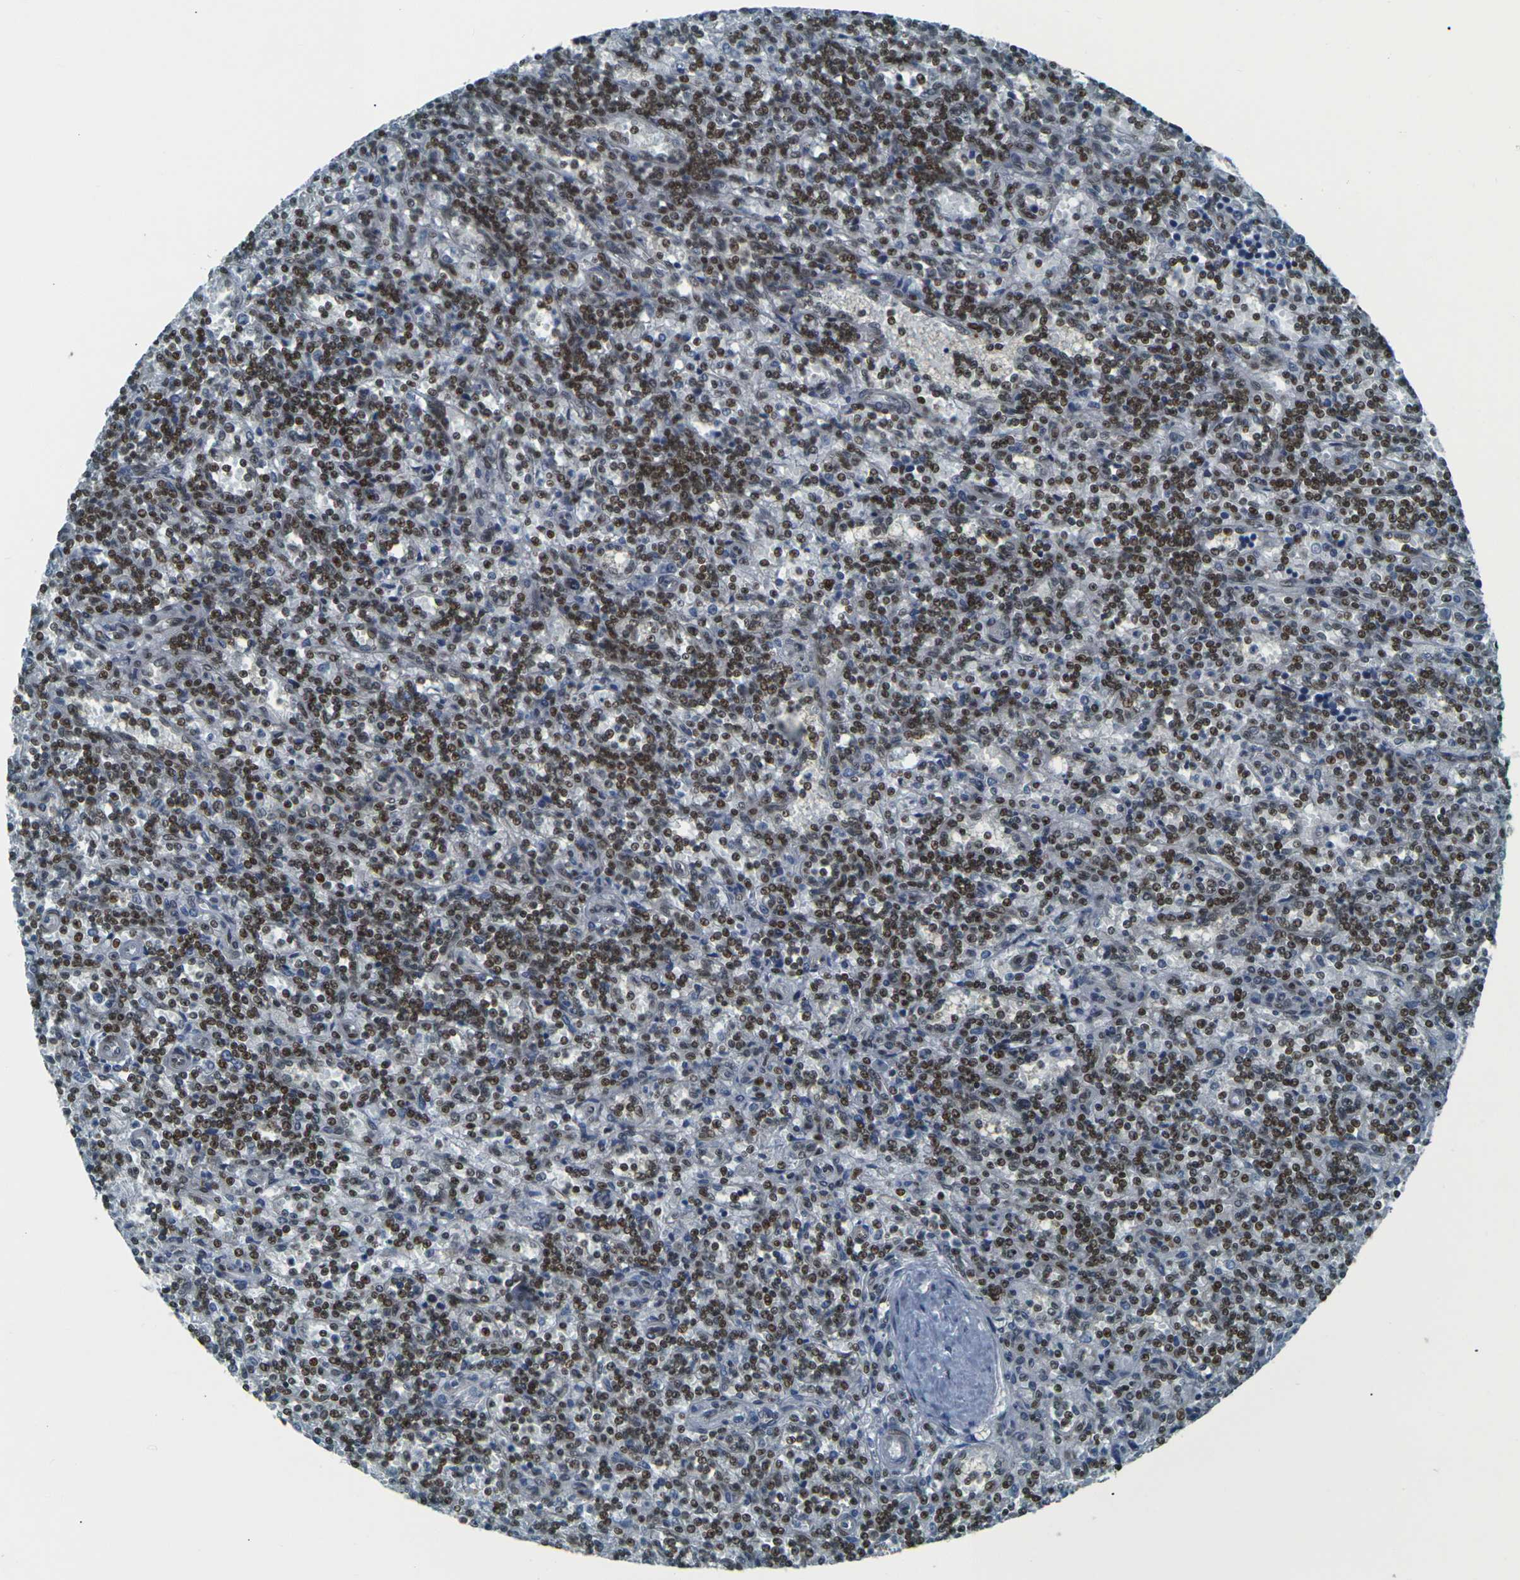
{"staining": {"intensity": "moderate", "quantity": ">75%", "location": "nuclear"}, "tissue": "lymphoma", "cell_type": "Tumor cells", "image_type": "cancer", "snomed": [{"axis": "morphology", "description": "Malignant lymphoma, non-Hodgkin's type, Low grade"}, {"axis": "topography", "description": "Spleen"}], "caption": "Malignant lymphoma, non-Hodgkin's type (low-grade) tissue demonstrates moderate nuclear expression in approximately >75% of tumor cells, visualized by immunohistochemistry.", "gene": "NHEJ1", "patient": {"sex": "male", "age": 73}}